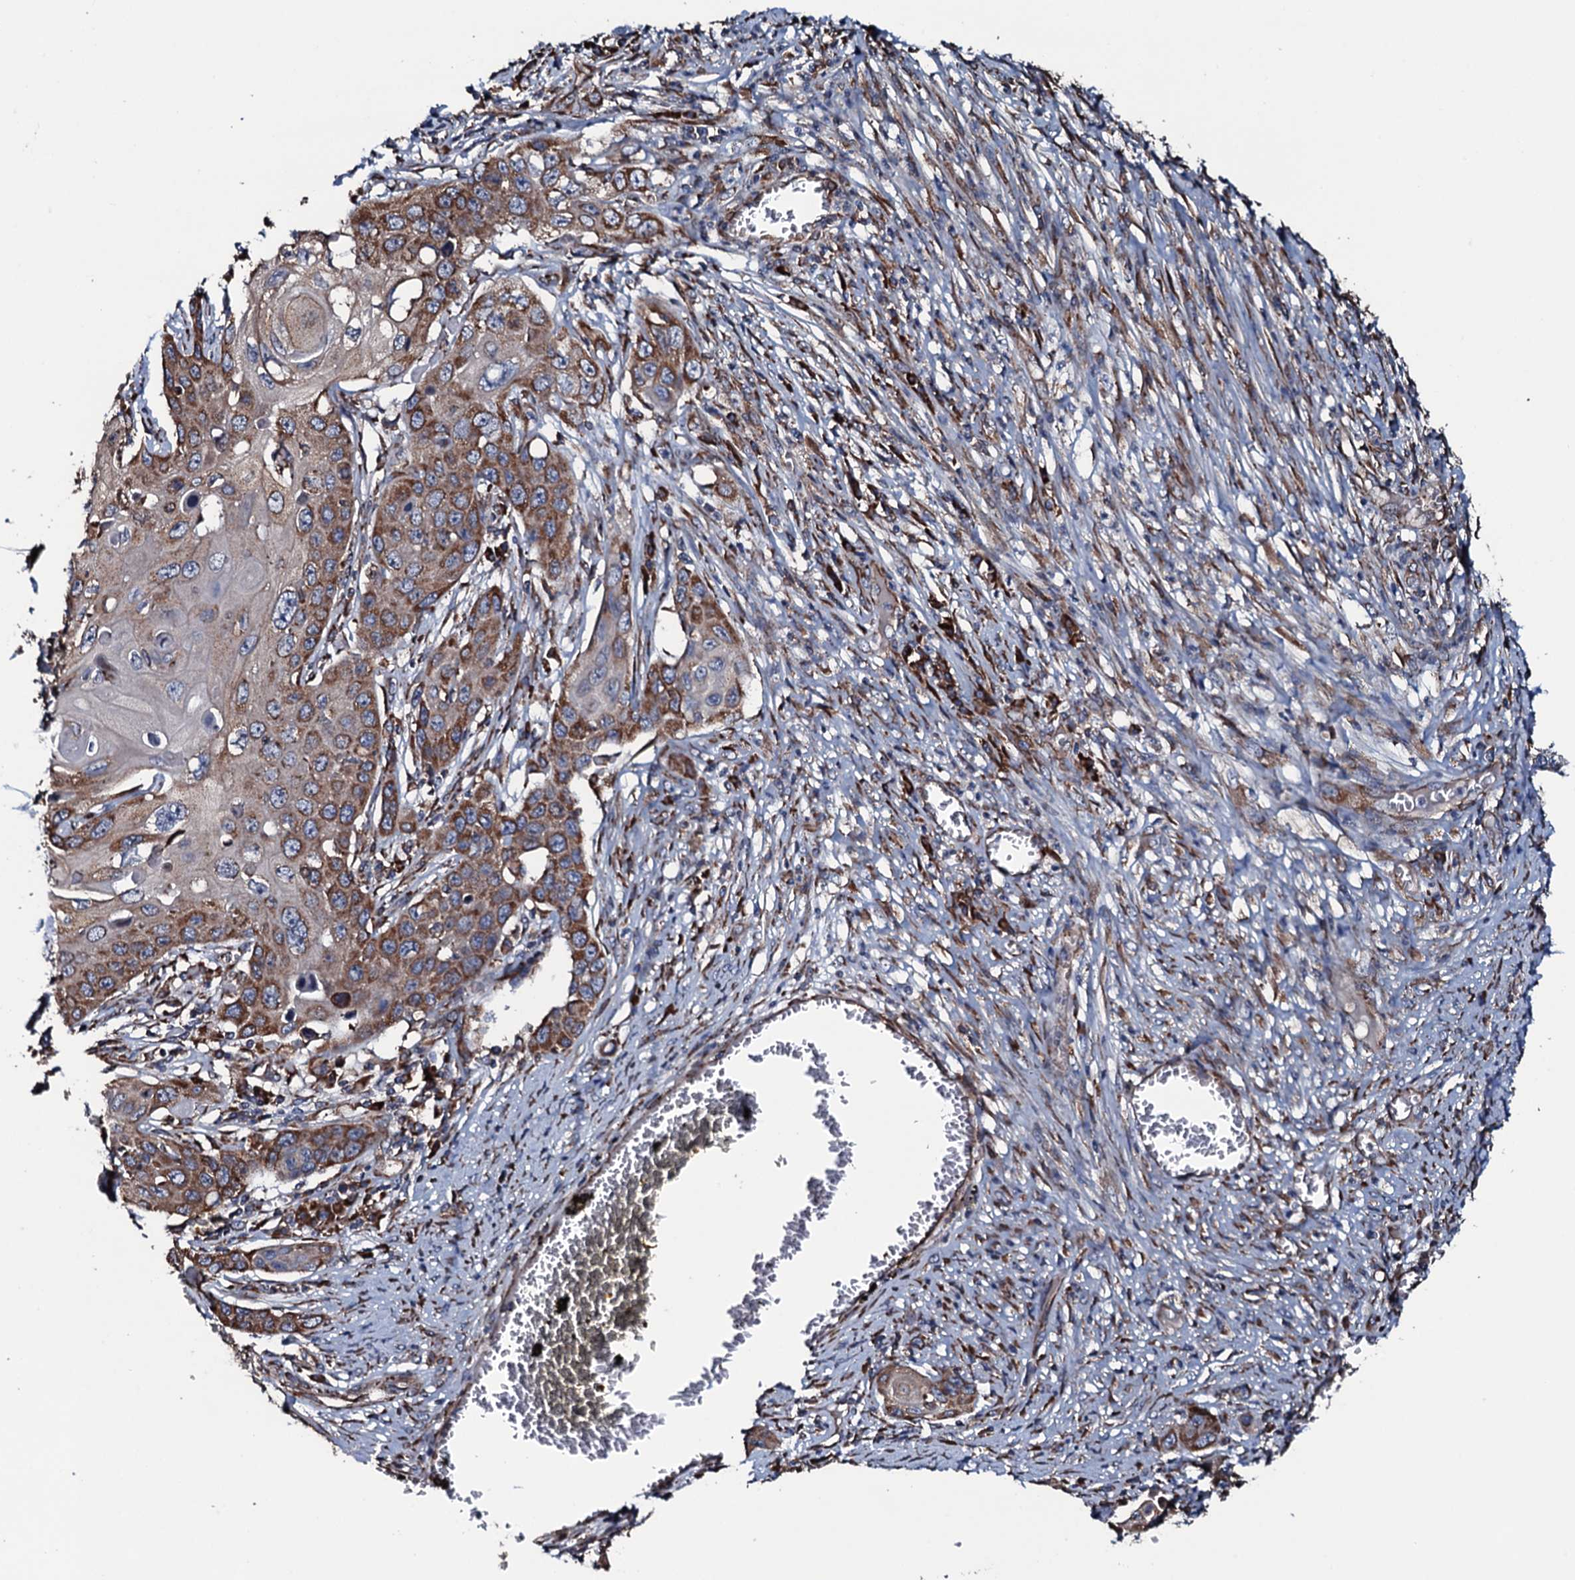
{"staining": {"intensity": "strong", "quantity": ">75%", "location": "cytoplasmic/membranous"}, "tissue": "skin cancer", "cell_type": "Tumor cells", "image_type": "cancer", "snomed": [{"axis": "morphology", "description": "Squamous cell carcinoma, NOS"}, {"axis": "topography", "description": "Skin"}], "caption": "Protein positivity by IHC displays strong cytoplasmic/membranous positivity in approximately >75% of tumor cells in skin cancer.", "gene": "RAB12", "patient": {"sex": "male", "age": 55}}